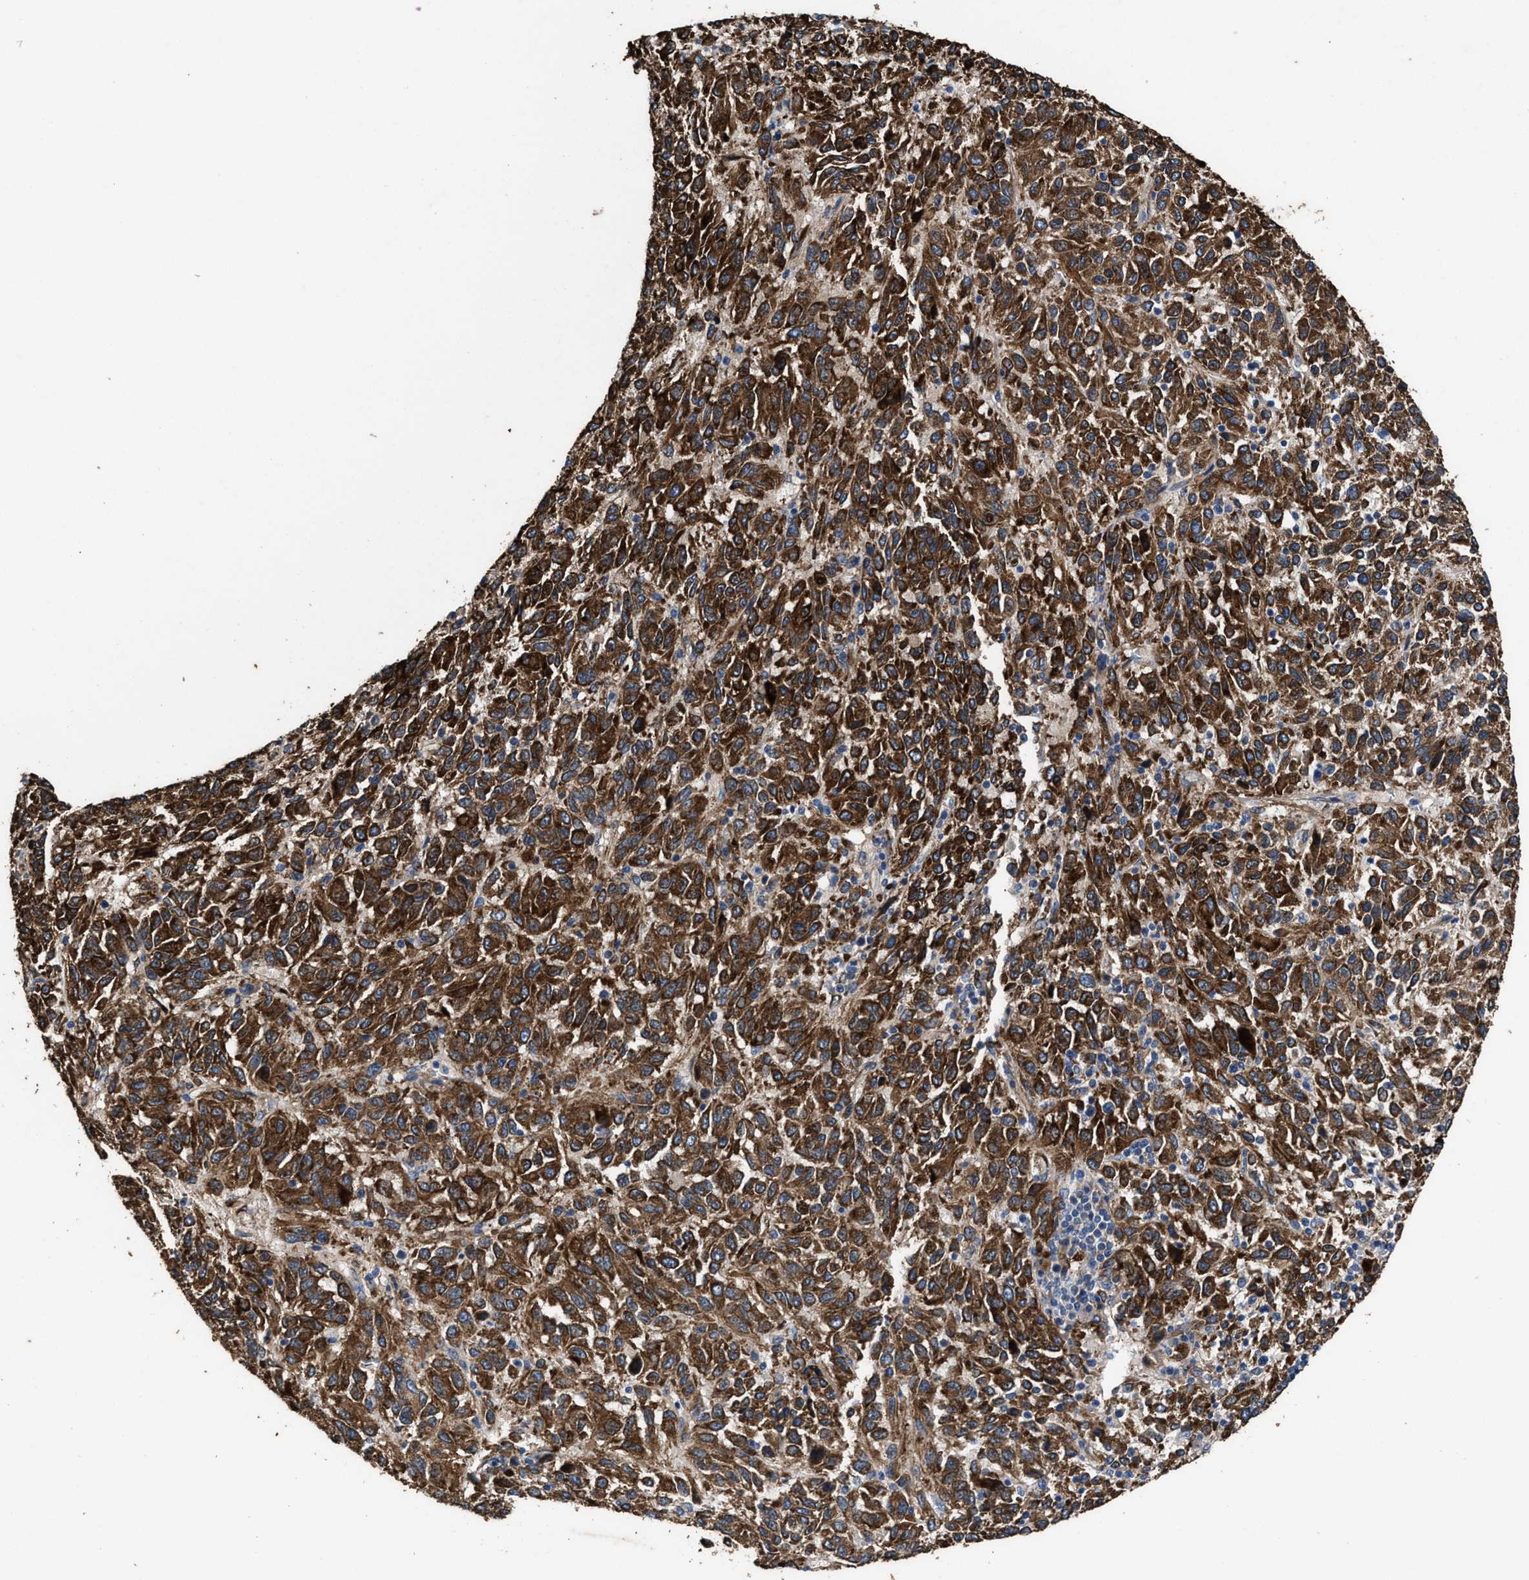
{"staining": {"intensity": "strong", "quantity": ">75%", "location": "cytoplasmic/membranous"}, "tissue": "melanoma", "cell_type": "Tumor cells", "image_type": "cancer", "snomed": [{"axis": "morphology", "description": "Malignant melanoma, Metastatic site"}, {"axis": "topography", "description": "Lung"}], "caption": "Protein staining by immunohistochemistry reveals strong cytoplasmic/membranous expression in approximately >75% of tumor cells in melanoma.", "gene": "IDNK", "patient": {"sex": "male", "age": 64}}